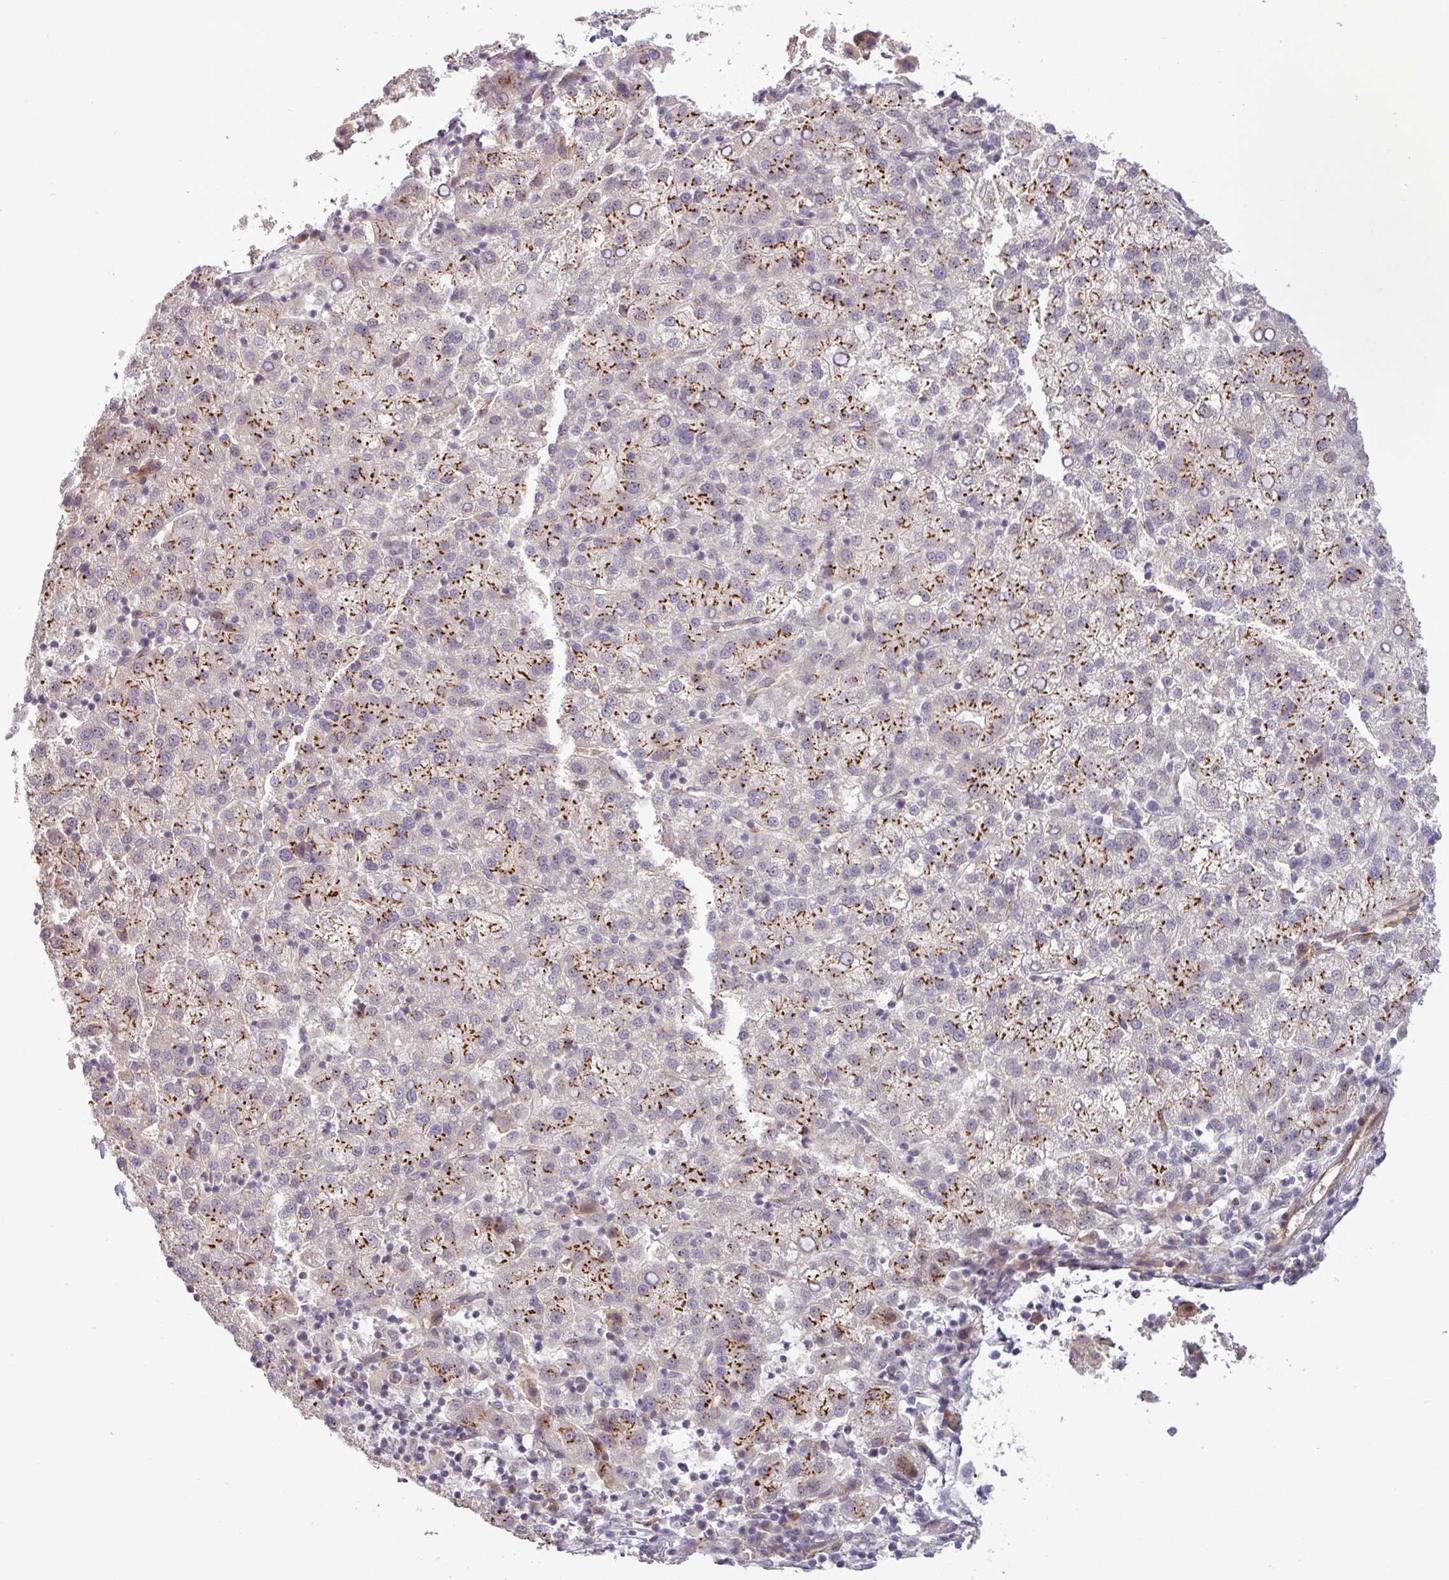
{"staining": {"intensity": "moderate", "quantity": "25%-75%", "location": "cytoplasmic/membranous"}, "tissue": "liver cancer", "cell_type": "Tumor cells", "image_type": "cancer", "snomed": [{"axis": "morphology", "description": "Carcinoma, Hepatocellular, NOS"}, {"axis": "topography", "description": "Liver"}], "caption": "Tumor cells display medium levels of moderate cytoplasmic/membranous expression in approximately 25%-75% of cells in liver cancer (hepatocellular carcinoma). The protein of interest is shown in brown color, while the nuclei are stained blue.", "gene": "PCDH1", "patient": {"sex": "female", "age": 58}}